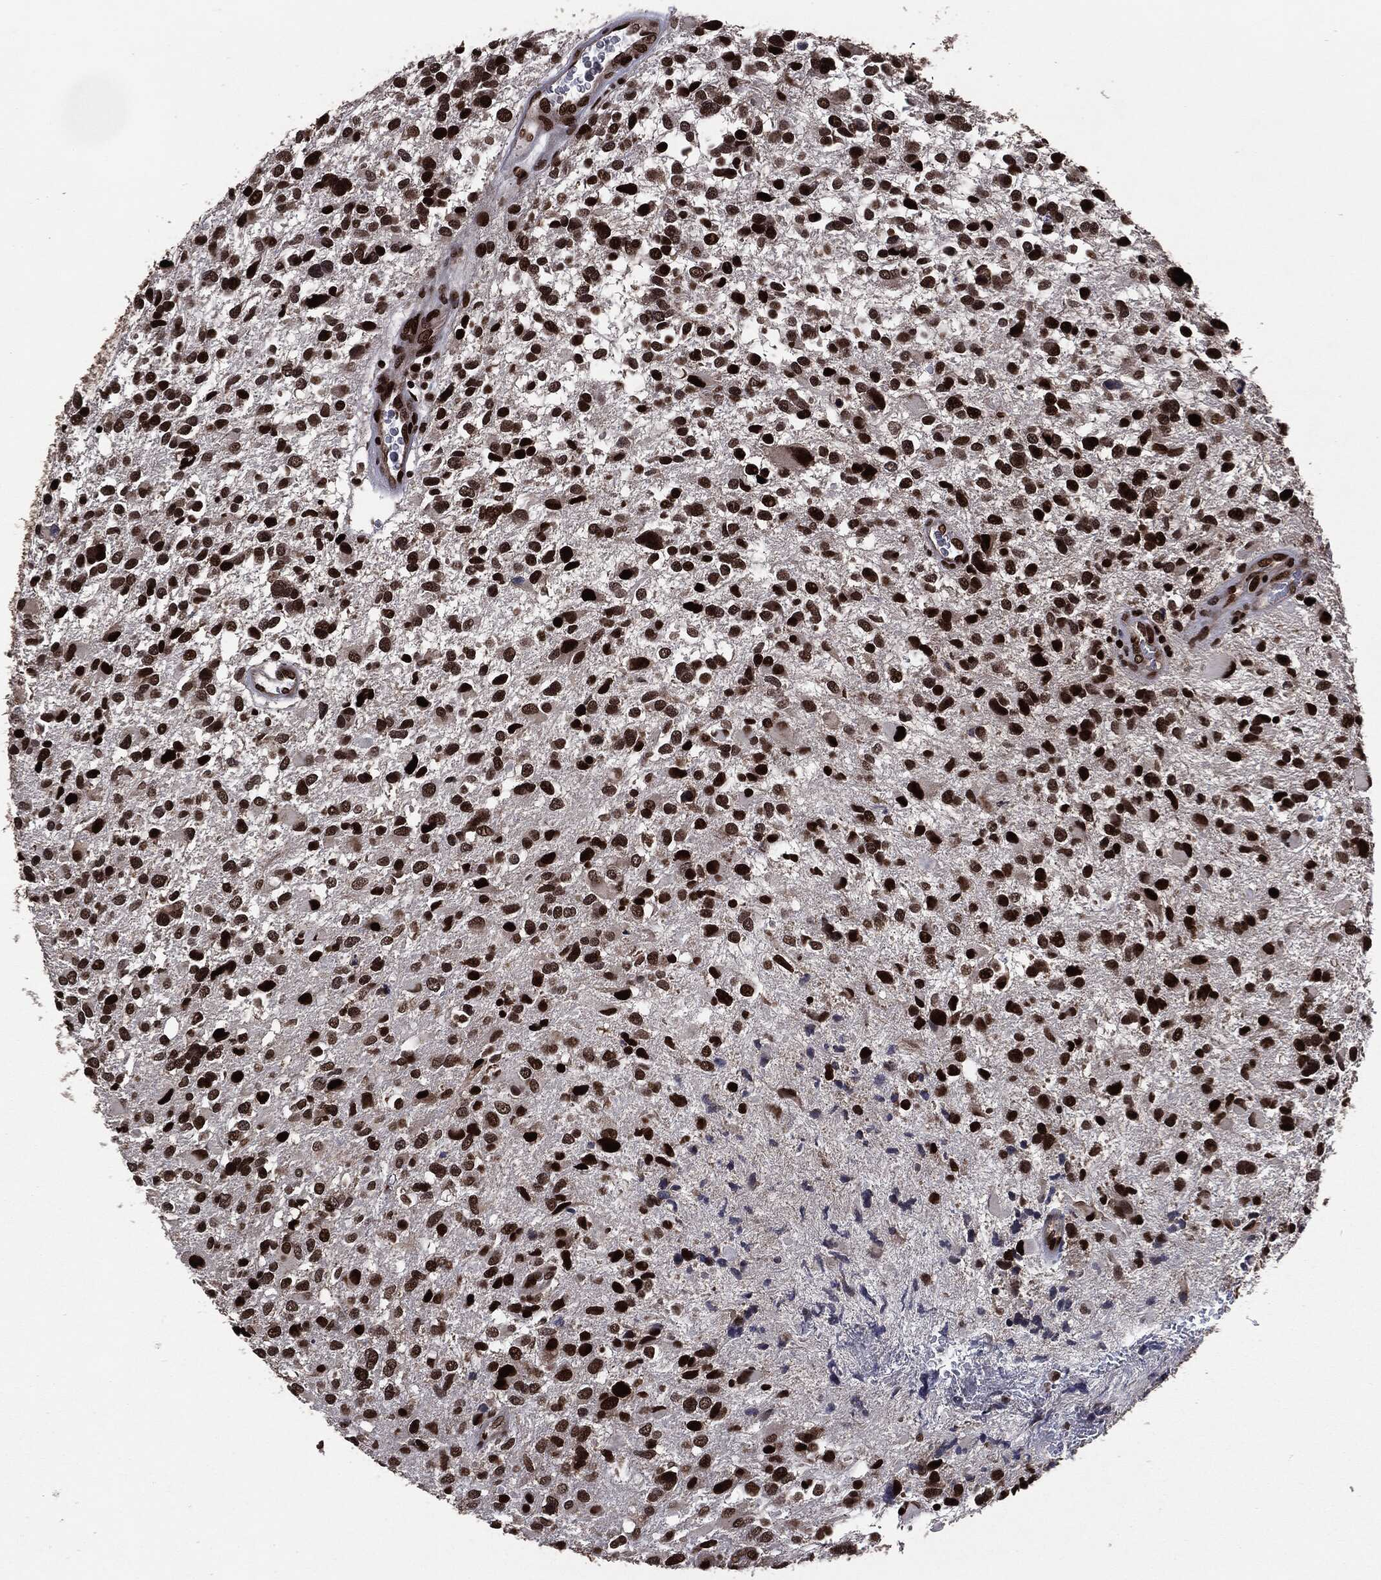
{"staining": {"intensity": "strong", "quantity": ">75%", "location": "nuclear"}, "tissue": "glioma", "cell_type": "Tumor cells", "image_type": "cancer", "snomed": [{"axis": "morphology", "description": "Glioma, malignant, Low grade"}, {"axis": "topography", "description": "Brain"}], "caption": "Immunohistochemistry (DAB (3,3'-diaminobenzidine)) staining of human glioma reveals strong nuclear protein expression in approximately >75% of tumor cells.", "gene": "DVL2", "patient": {"sex": "female", "age": 32}}